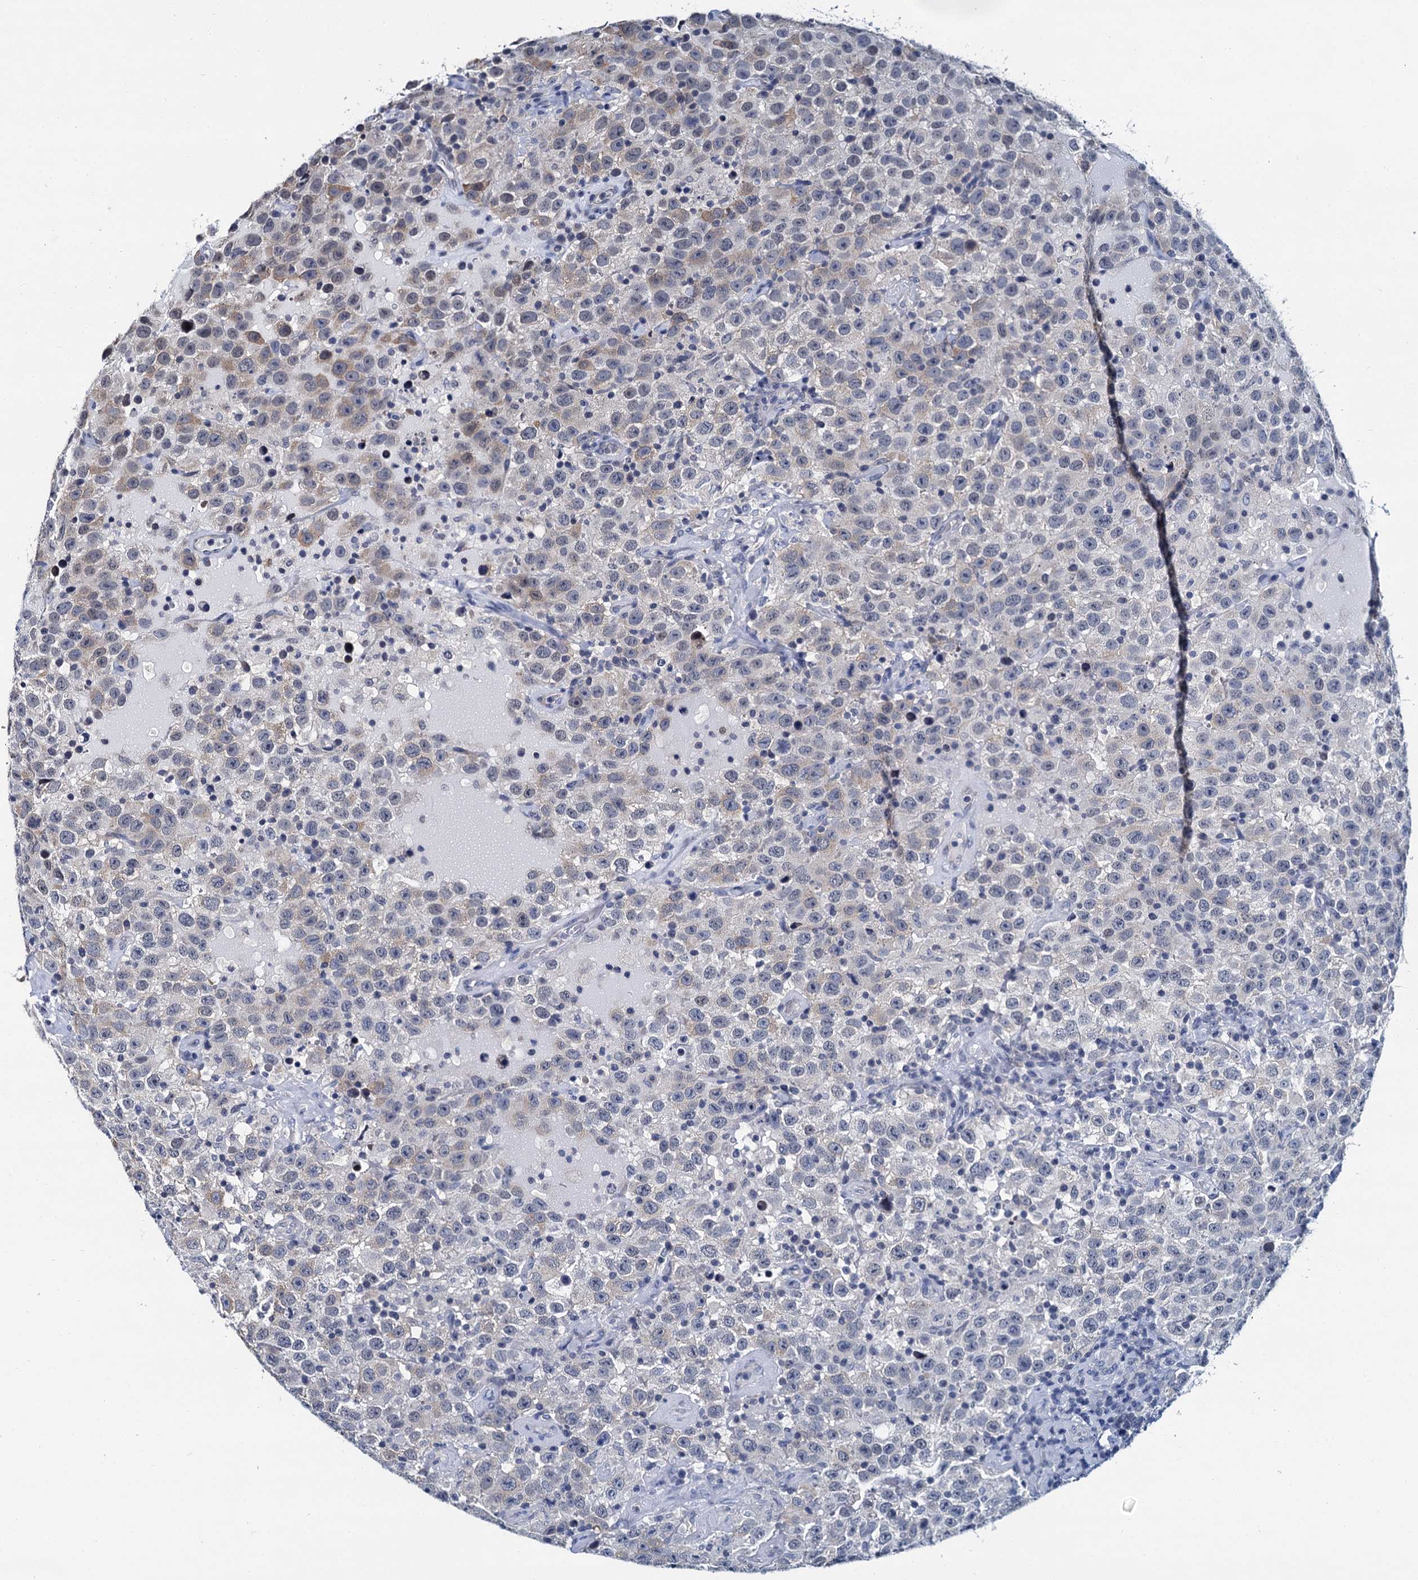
{"staining": {"intensity": "weak", "quantity": "<25%", "location": "cytoplasmic/membranous"}, "tissue": "testis cancer", "cell_type": "Tumor cells", "image_type": "cancer", "snomed": [{"axis": "morphology", "description": "Seminoma, NOS"}, {"axis": "topography", "description": "Testis"}], "caption": "A high-resolution image shows IHC staining of testis seminoma, which displays no significant staining in tumor cells.", "gene": "MIOX", "patient": {"sex": "male", "age": 41}}